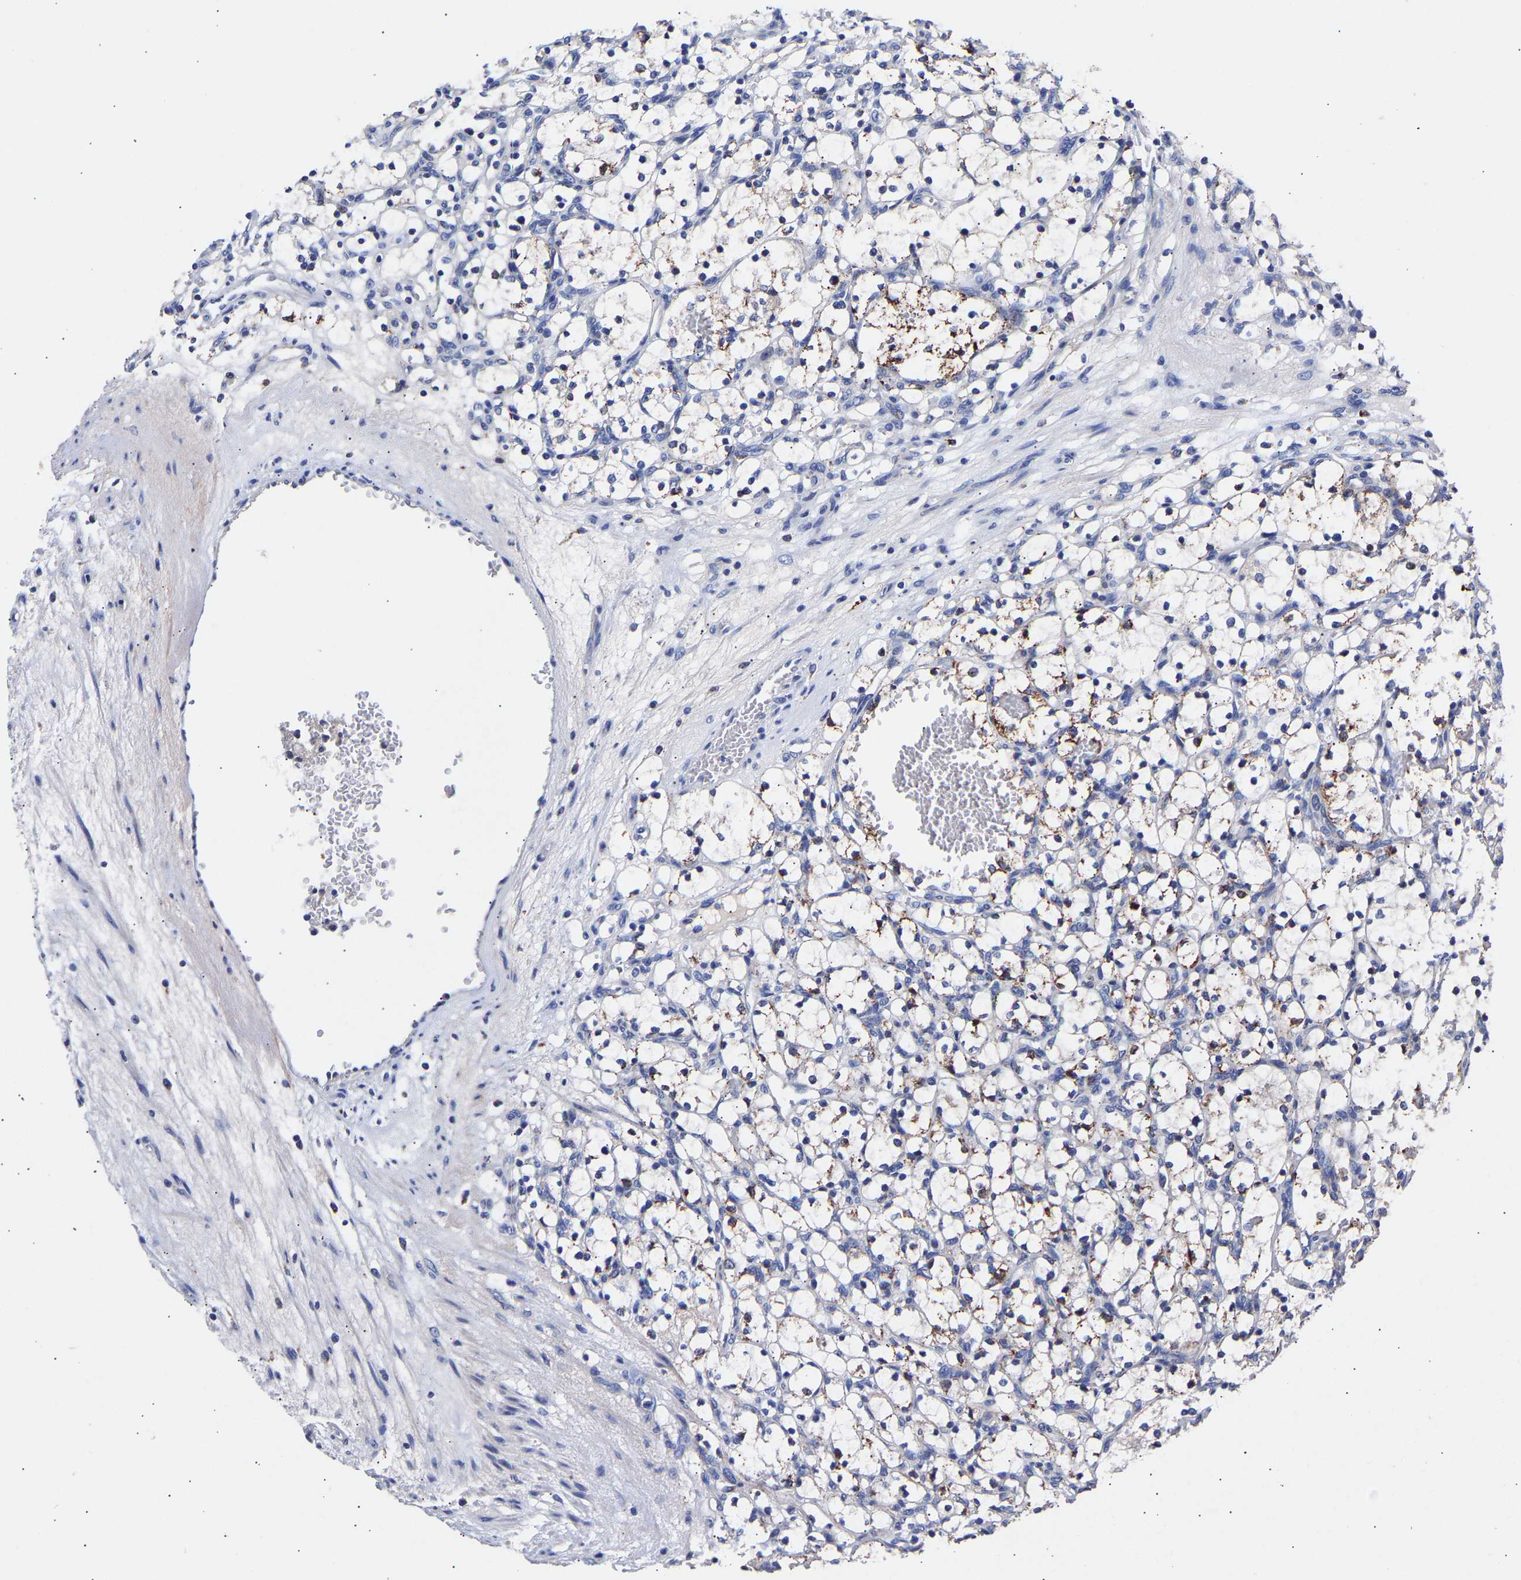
{"staining": {"intensity": "moderate", "quantity": "<25%", "location": "cytoplasmic/membranous"}, "tissue": "renal cancer", "cell_type": "Tumor cells", "image_type": "cancer", "snomed": [{"axis": "morphology", "description": "Adenocarcinoma, NOS"}, {"axis": "topography", "description": "Kidney"}], "caption": "An immunohistochemistry histopathology image of neoplastic tissue is shown. Protein staining in brown highlights moderate cytoplasmic/membranous positivity in adenocarcinoma (renal) within tumor cells.", "gene": "SEM1", "patient": {"sex": "female", "age": 69}}